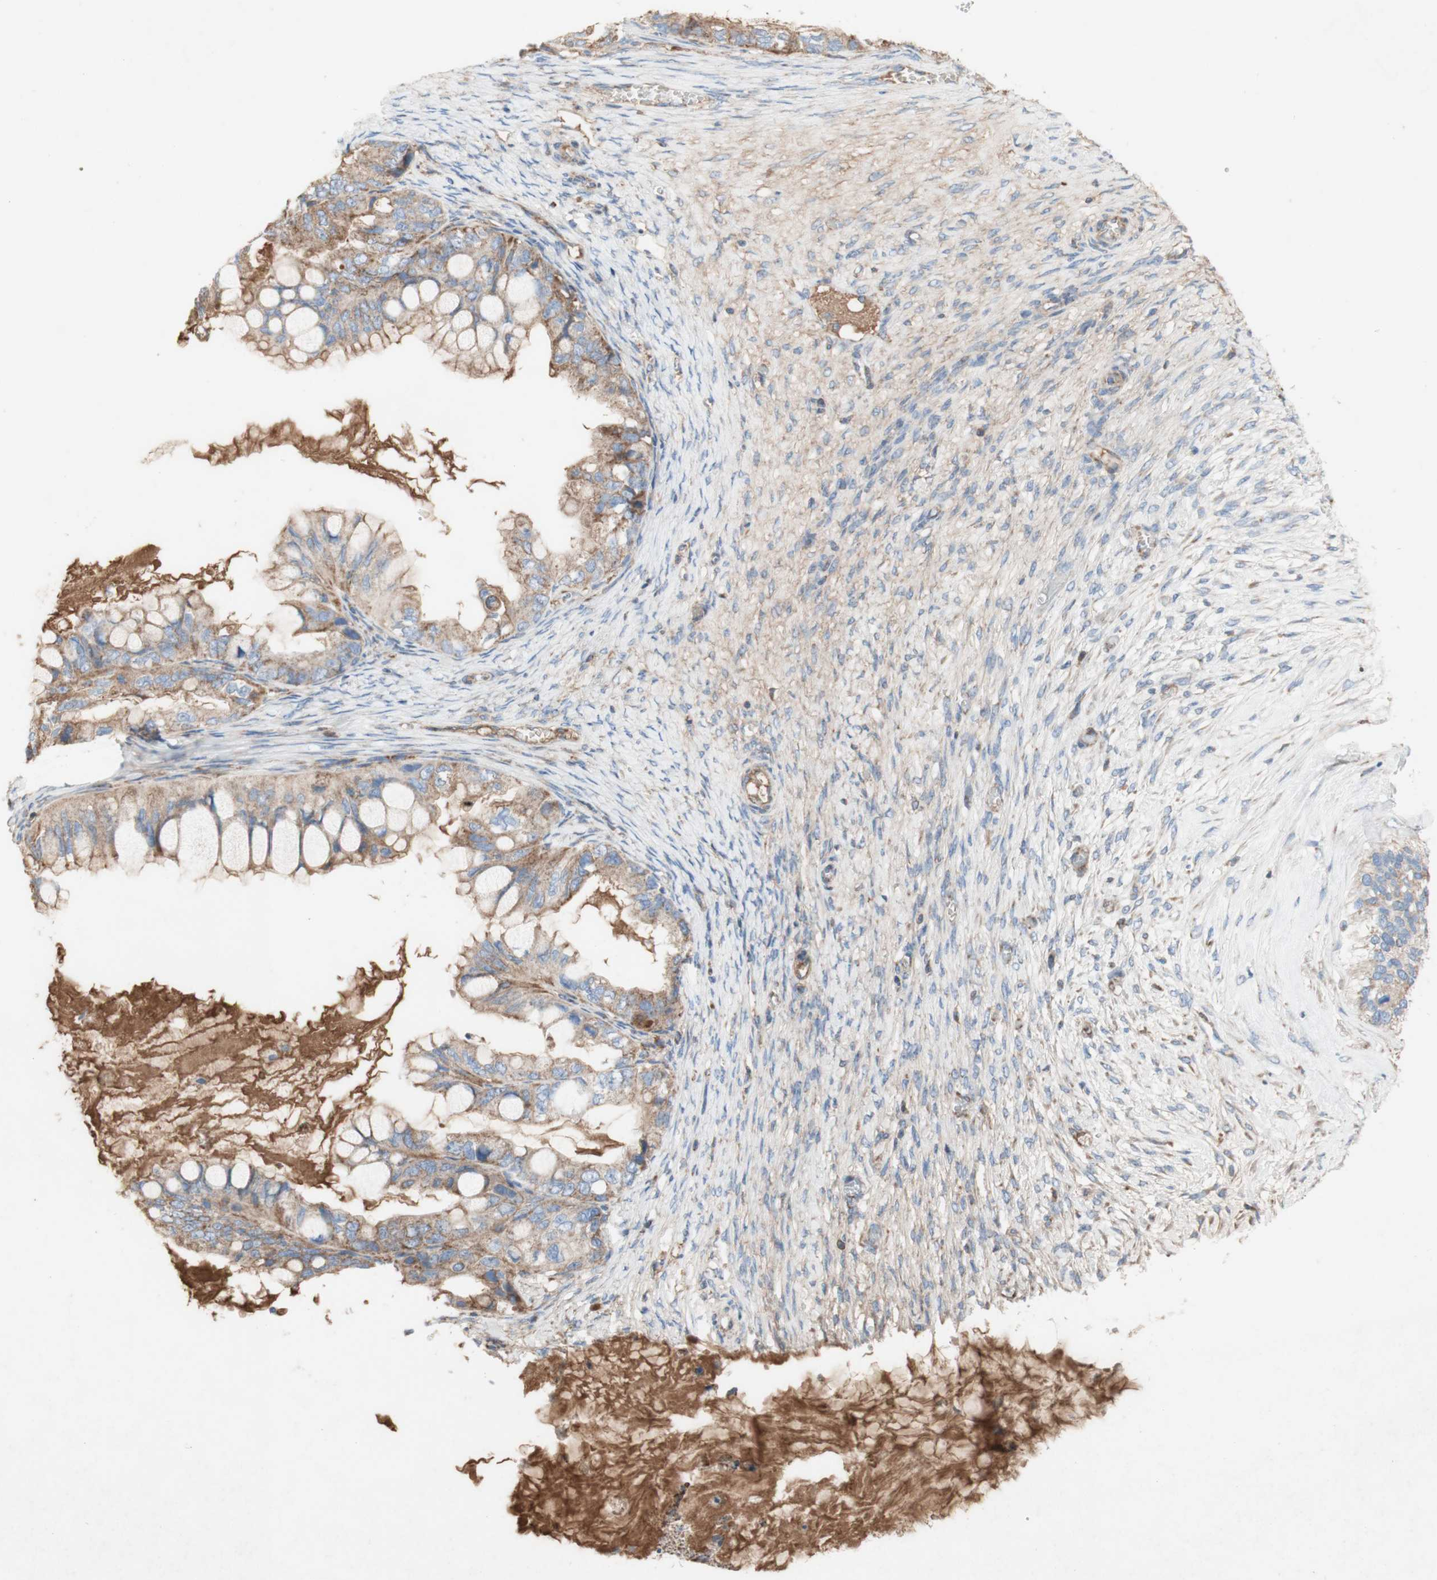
{"staining": {"intensity": "weak", "quantity": ">75%", "location": "cytoplasmic/membranous"}, "tissue": "ovarian cancer", "cell_type": "Tumor cells", "image_type": "cancer", "snomed": [{"axis": "morphology", "description": "Cystadenocarcinoma, mucinous, NOS"}, {"axis": "topography", "description": "Ovary"}], "caption": "Brown immunohistochemical staining in human mucinous cystadenocarcinoma (ovarian) reveals weak cytoplasmic/membranous staining in approximately >75% of tumor cells.", "gene": "SDHB", "patient": {"sex": "female", "age": 80}}